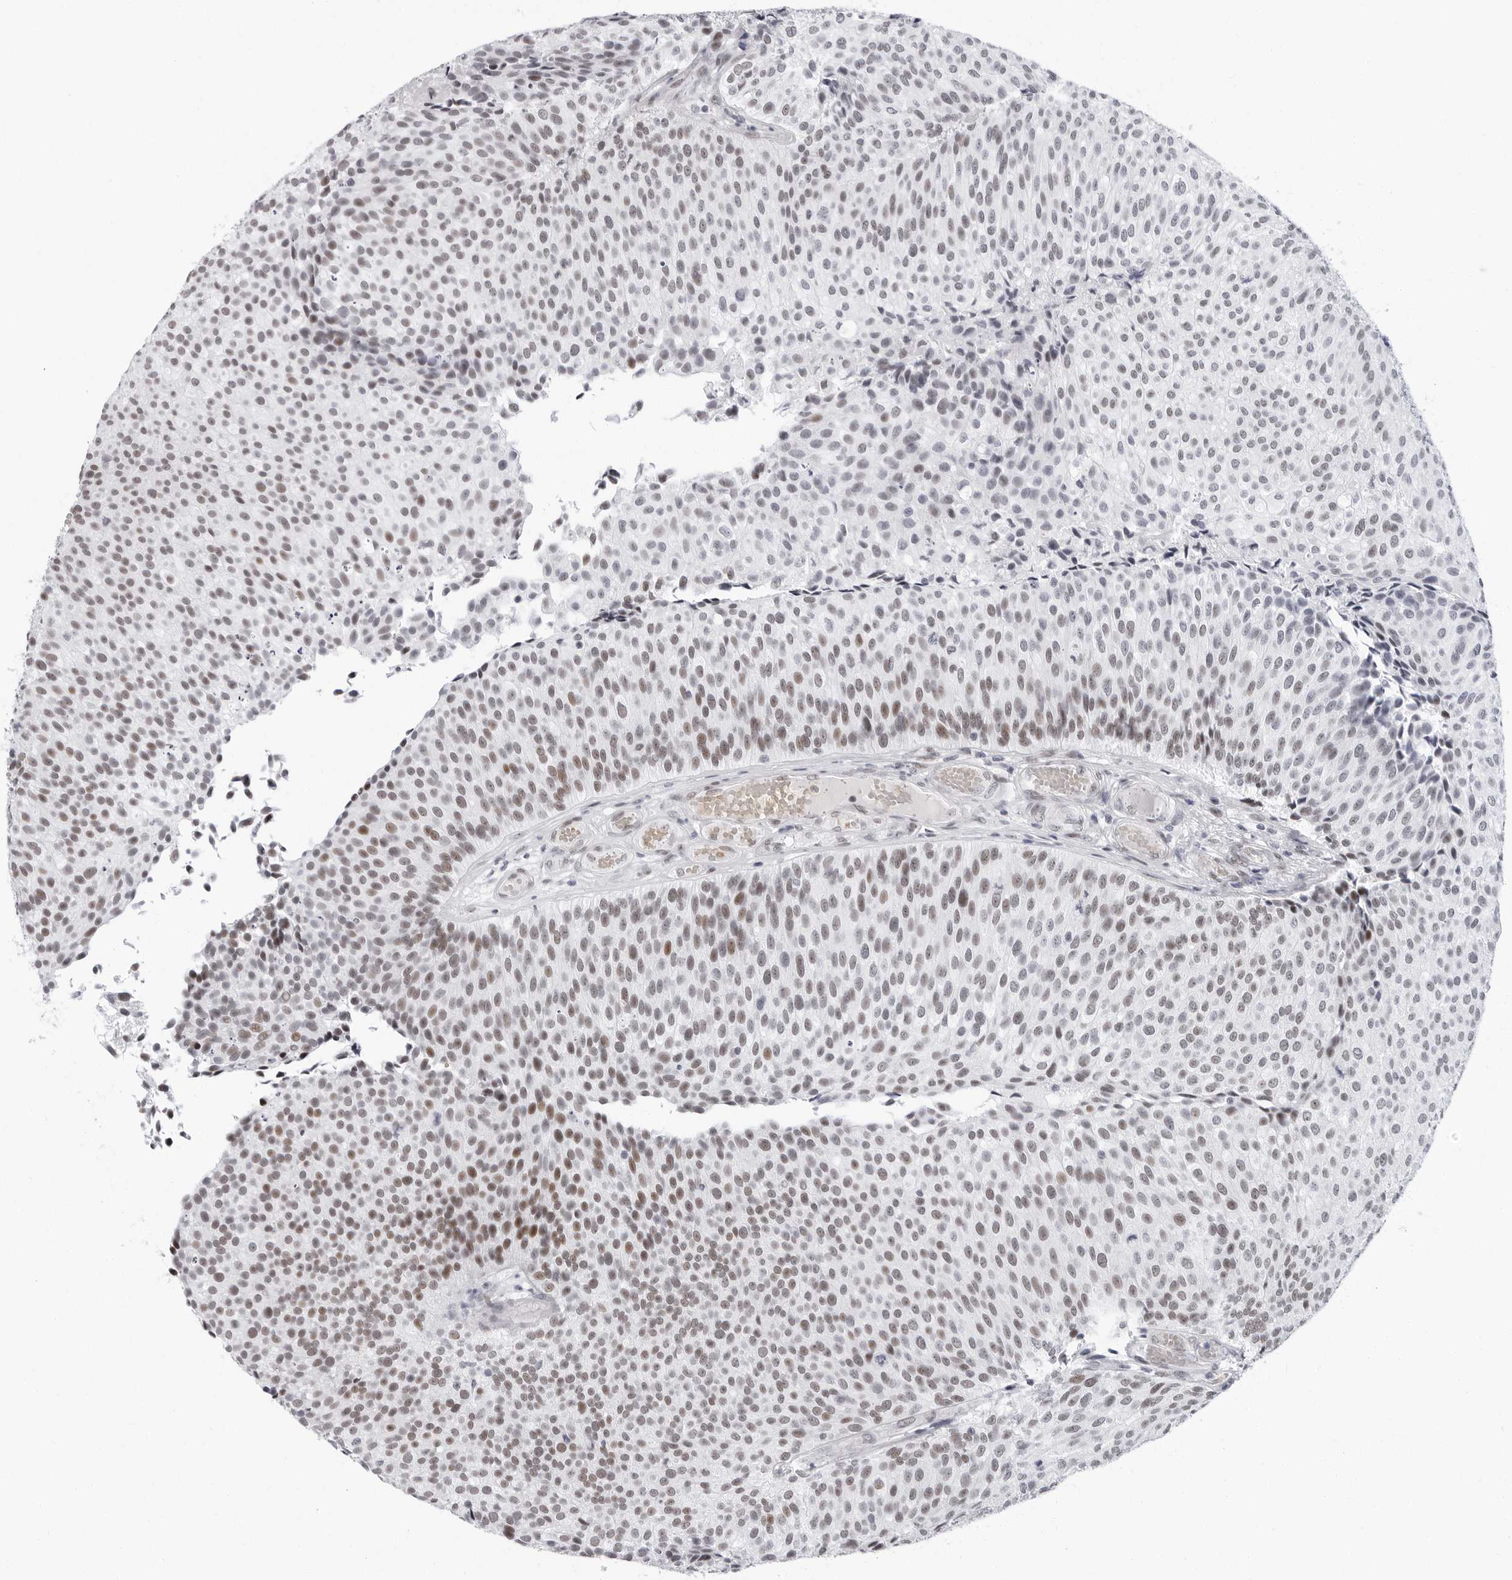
{"staining": {"intensity": "moderate", "quantity": "25%-75%", "location": "nuclear"}, "tissue": "urothelial cancer", "cell_type": "Tumor cells", "image_type": "cancer", "snomed": [{"axis": "morphology", "description": "Urothelial carcinoma, Low grade"}, {"axis": "topography", "description": "Urinary bladder"}], "caption": "A micrograph of urothelial cancer stained for a protein reveals moderate nuclear brown staining in tumor cells.", "gene": "VEZF1", "patient": {"sex": "male", "age": 86}}